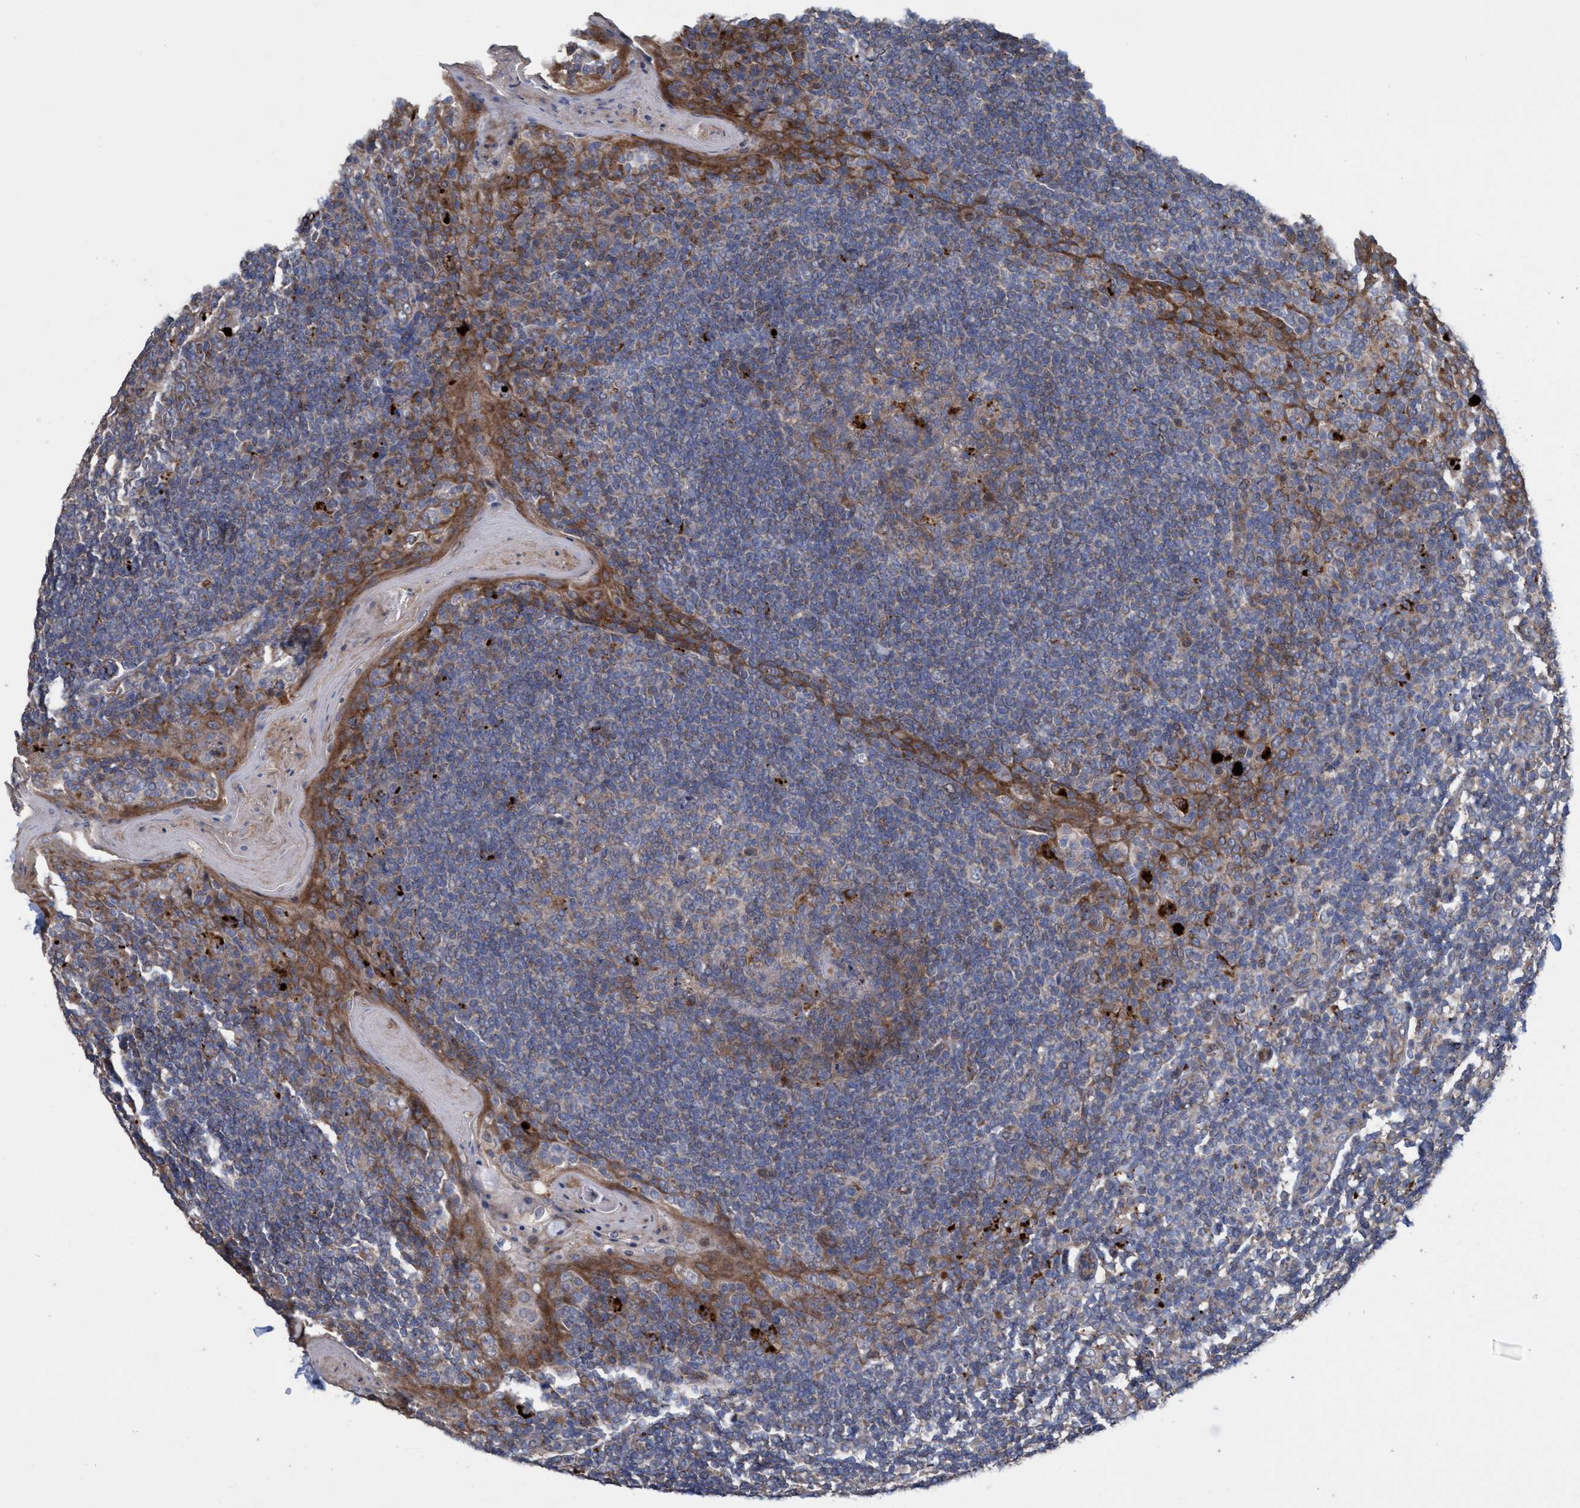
{"staining": {"intensity": "moderate", "quantity": "25%-75%", "location": "cytoplasmic/membranous"}, "tissue": "tonsil", "cell_type": "Germinal center cells", "image_type": "normal", "snomed": [{"axis": "morphology", "description": "Normal tissue, NOS"}, {"axis": "topography", "description": "Tonsil"}], "caption": "Immunohistochemical staining of benign tonsil displays 25%-75% levels of moderate cytoplasmic/membranous protein positivity in about 25%-75% of germinal center cells.", "gene": "BBS9", "patient": {"sex": "male", "age": 31}}